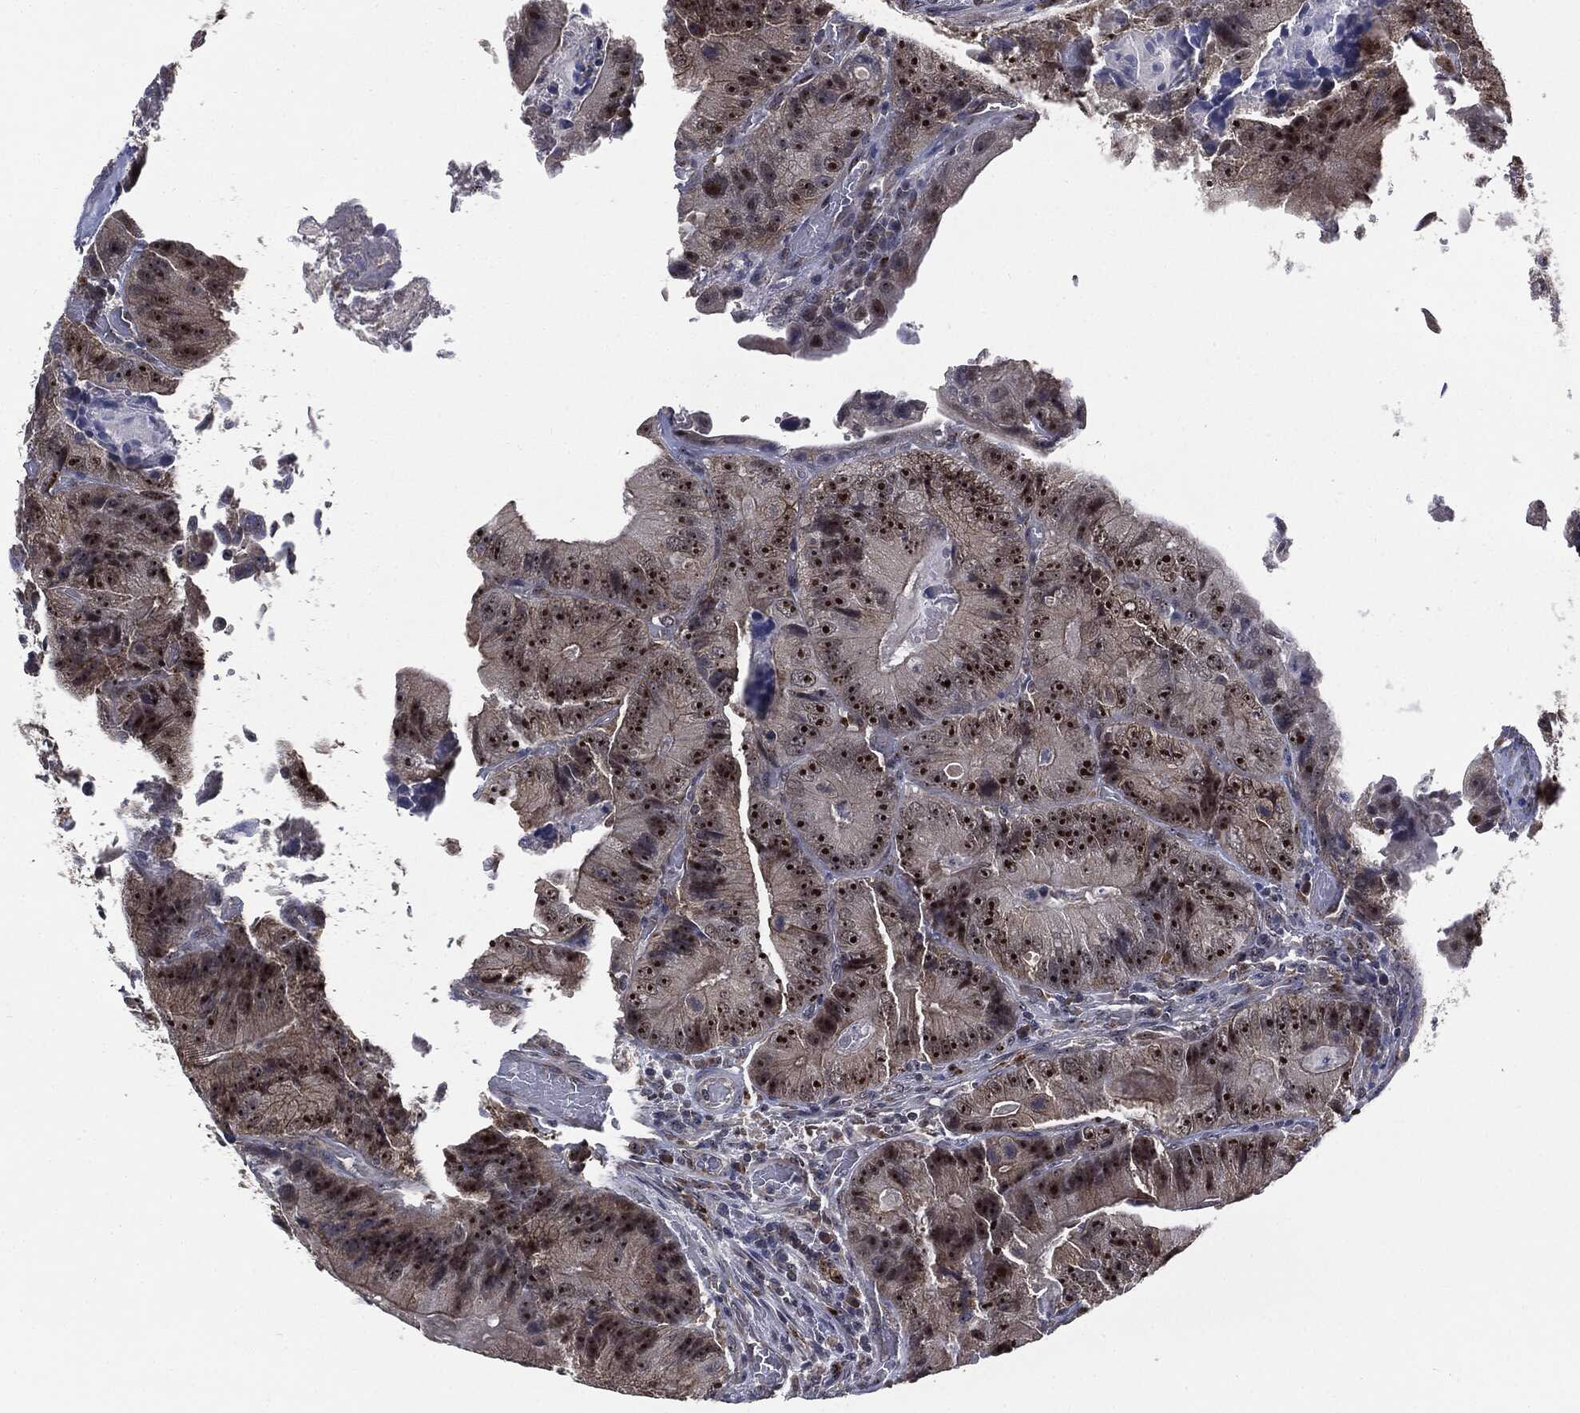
{"staining": {"intensity": "strong", "quantity": ">75%", "location": "nuclear"}, "tissue": "colorectal cancer", "cell_type": "Tumor cells", "image_type": "cancer", "snomed": [{"axis": "morphology", "description": "Adenocarcinoma, NOS"}, {"axis": "topography", "description": "Colon"}], "caption": "About >75% of tumor cells in colorectal adenocarcinoma show strong nuclear protein expression as visualized by brown immunohistochemical staining.", "gene": "TRMT1L", "patient": {"sex": "female", "age": 86}}